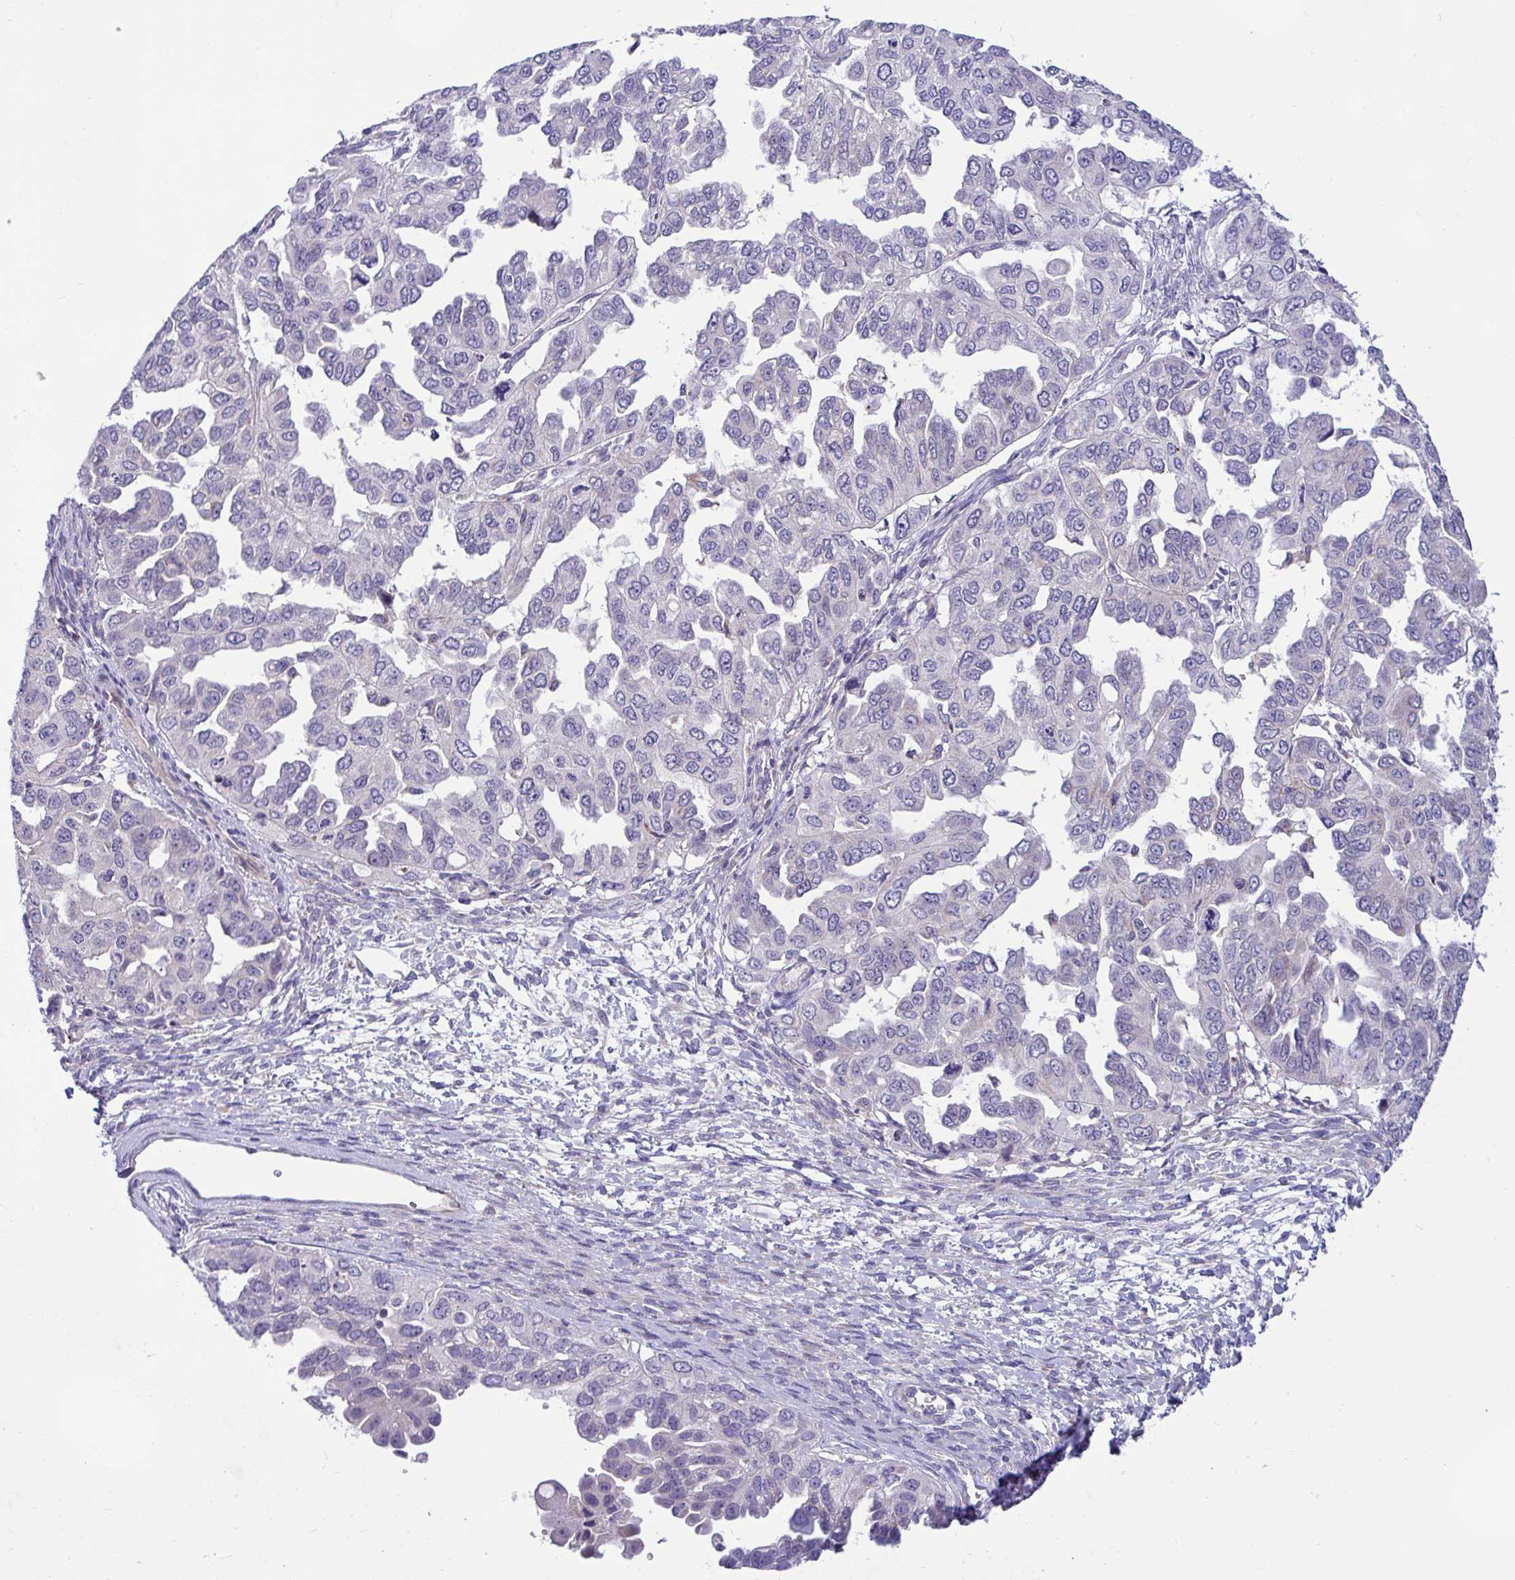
{"staining": {"intensity": "negative", "quantity": "none", "location": "none"}, "tissue": "ovarian cancer", "cell_type": "Tumor cells", "image_type": "cancer", "snomed": [{"axis": "morphology", "description": "Cystadenocarcinoma, serous, NOS"}, {"axis": "topography", "description": "Ovary"}], "caption": "DAB (3,3'-diaminobenzidine) immunohistochemical staining of human ovarian cancer shows no significant positivity in tumor cells.", "gene": "CEP63", "patient": {"sex": "female", "age": 53}}